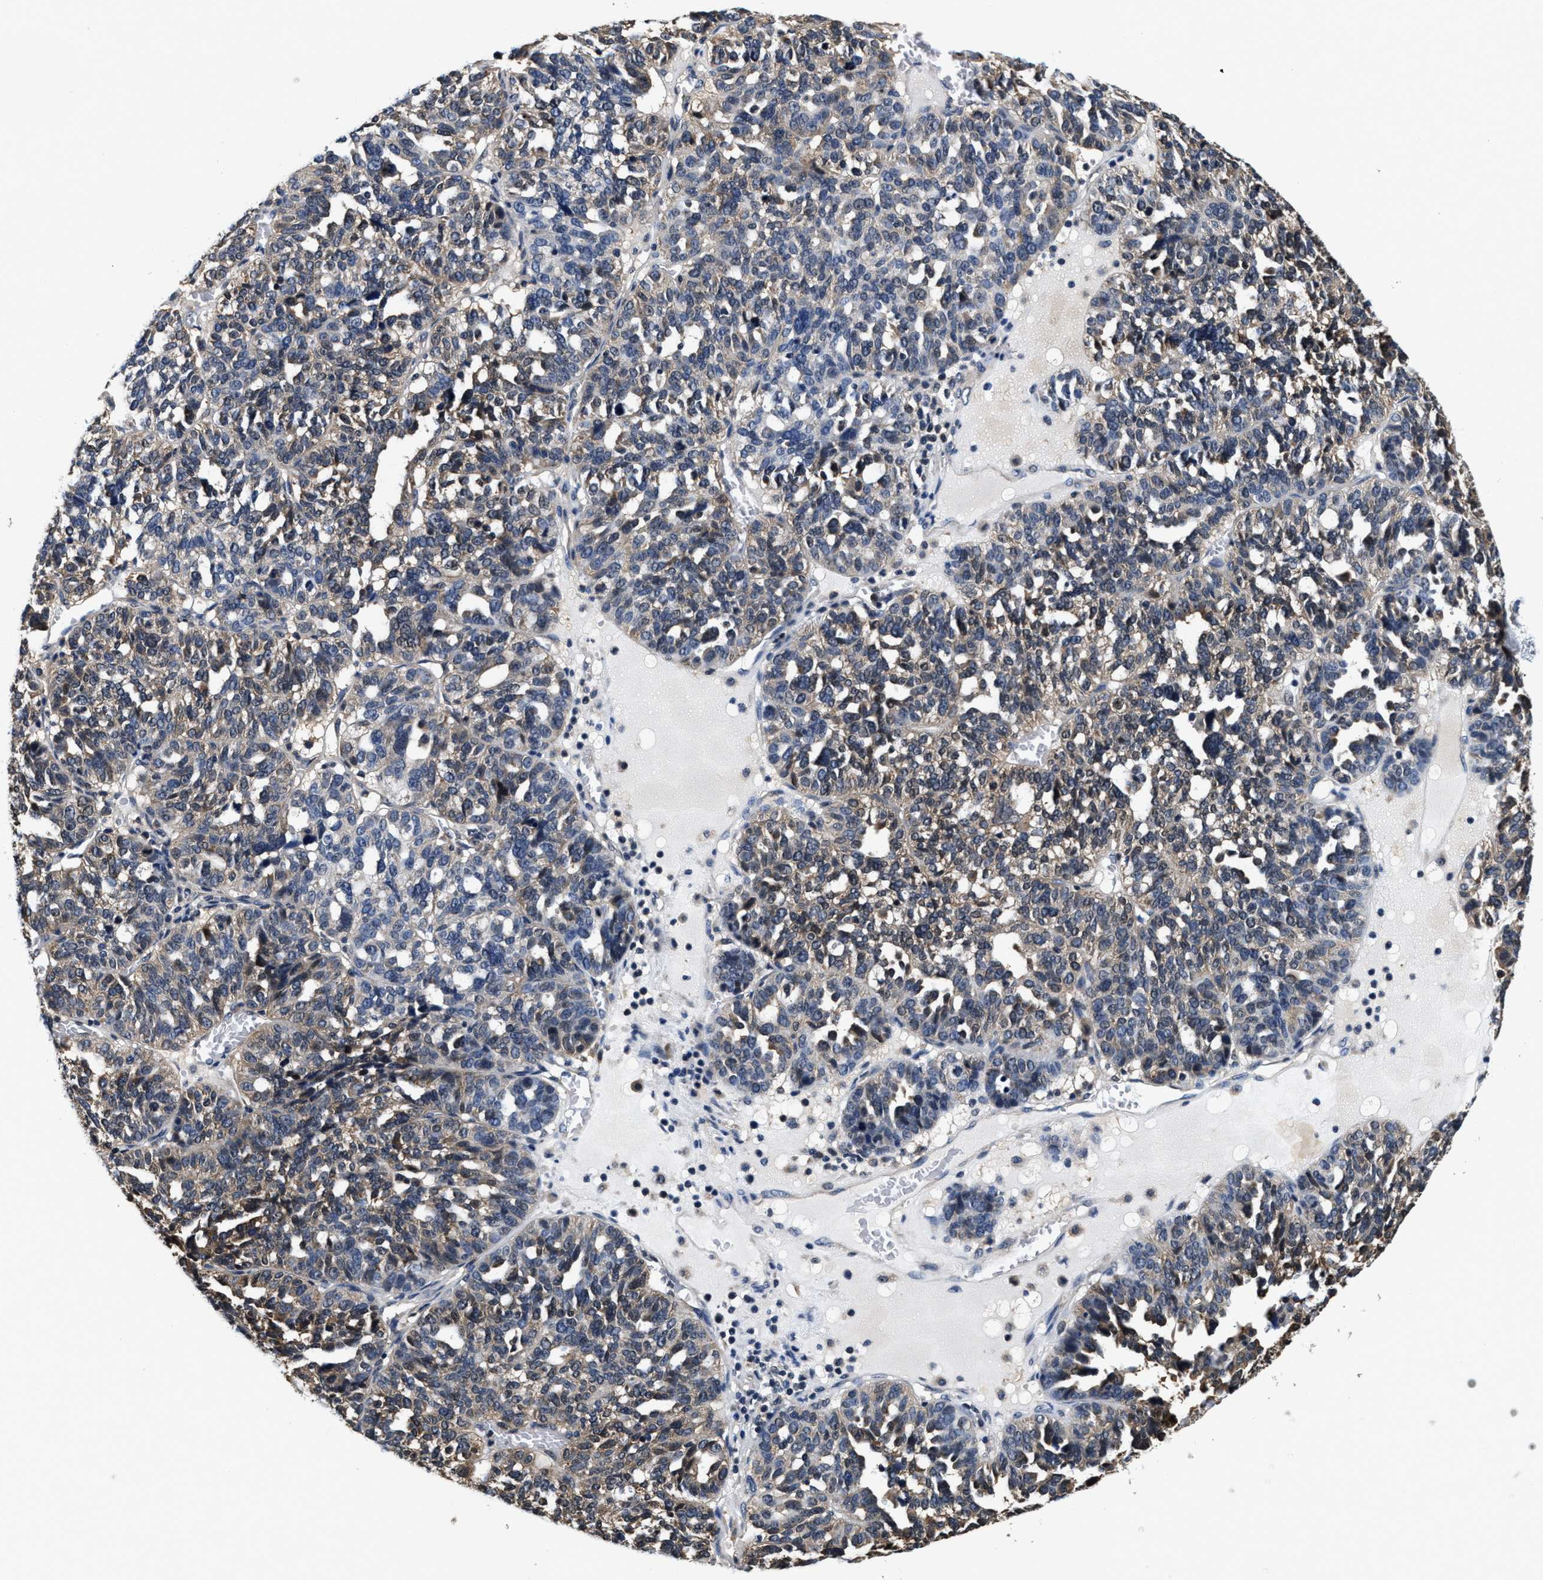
{"staining": {"intensity": "weak", "quantity": ">75%", "location": "cytoplasmic/membranous"}, "tissue": "ovarian cancer", "cell_type": "Tumor cells", "image_type": "cancer", "snomed": [{"axis": "morphology", "description": "Cystadenocarcinoma, serous, NOS"}, {"axis": "topography", "description": "Ovary"}], "caption": "Serous cystadenocarcinoma (ovarian) tissue reveals weak cytoplasmic/membranous expression in about >75% of tumor cells (DAB (3,3'-diaminobenzidine) = brown stain, brightfield microscopy at high magnification).", "gene": "PHPT1", "patient": {"sex": "female", "age": 59}}